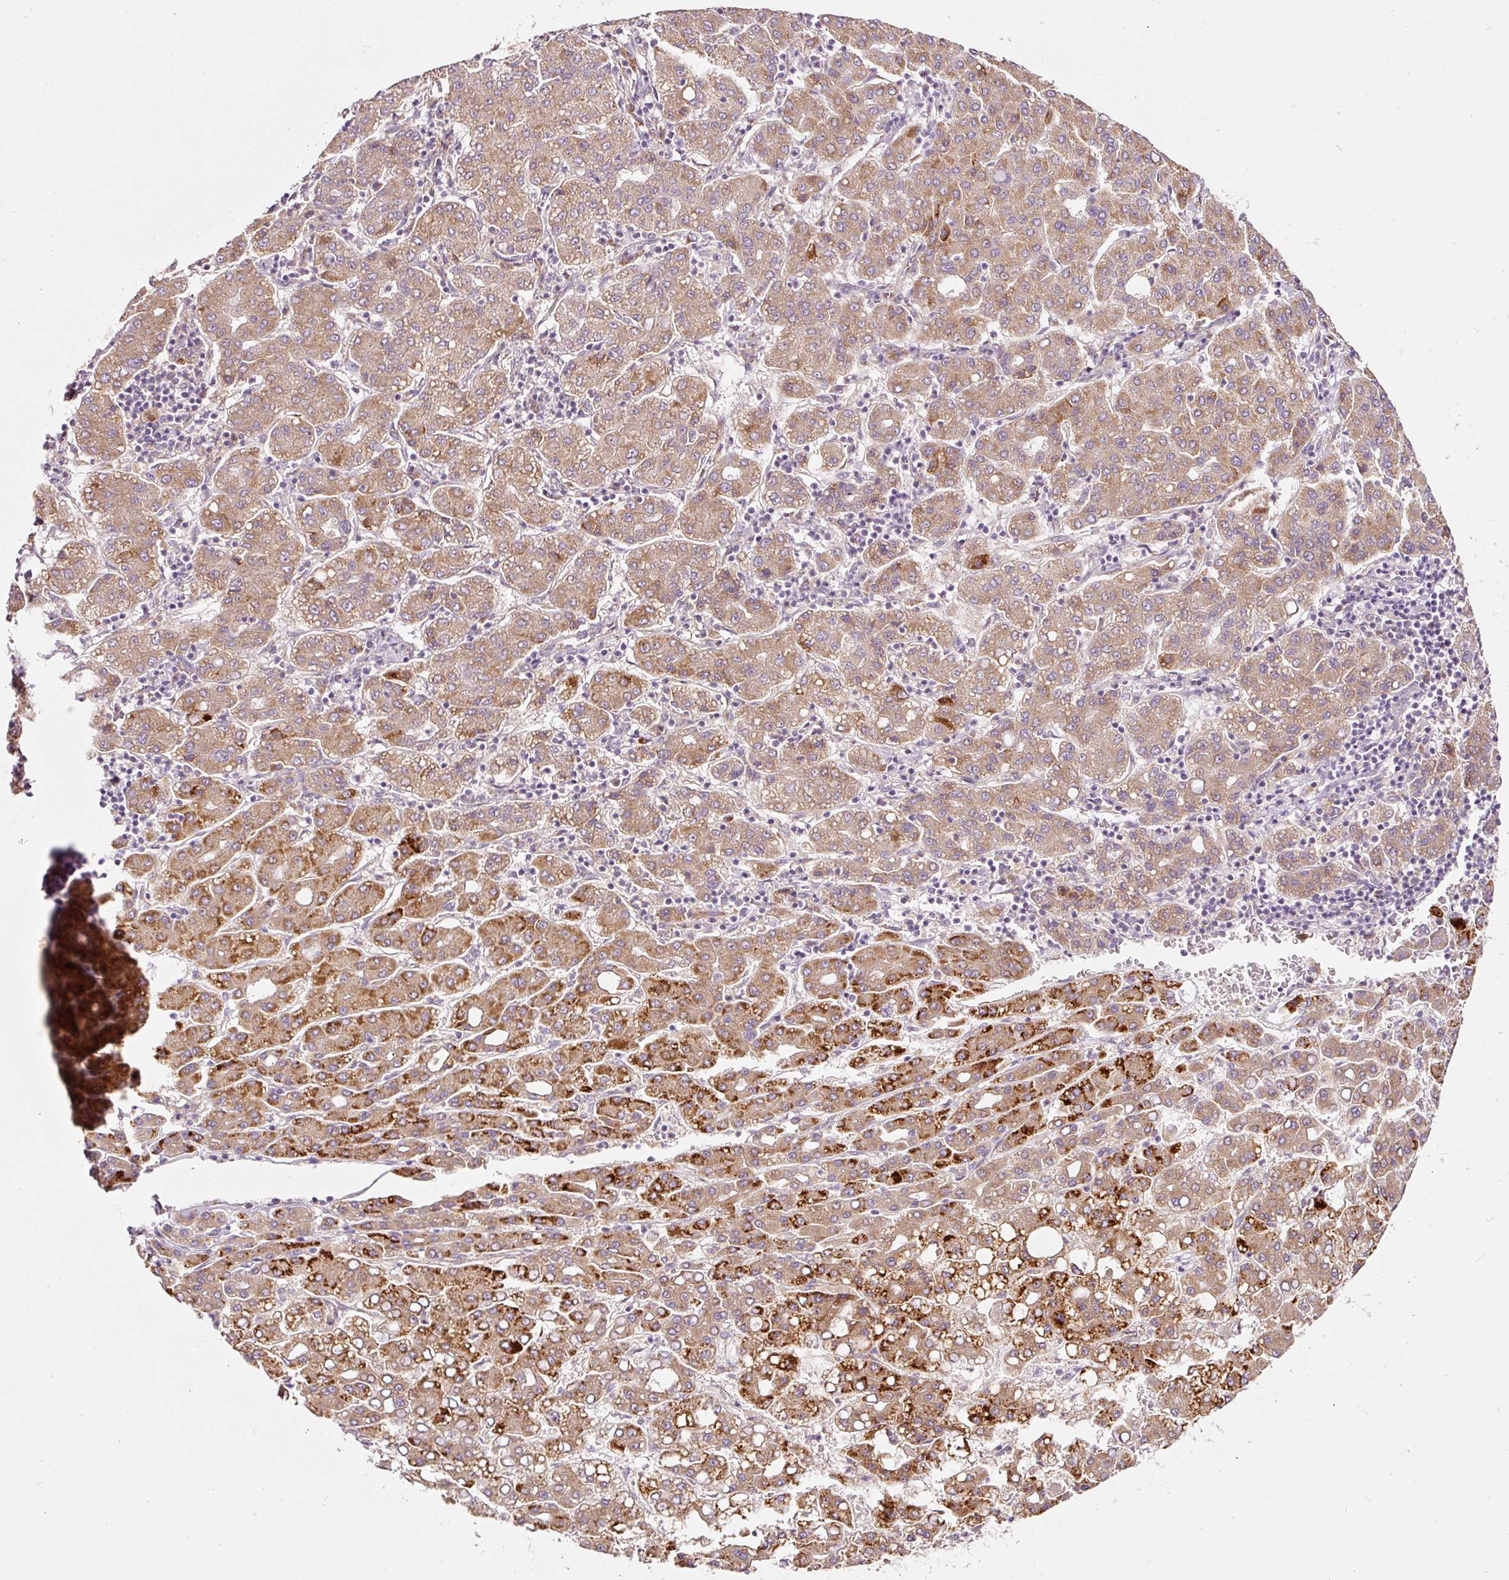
{"staining": {"intensity": "strong", "quantity": ">75%", "location": "cytoplasmic/membranous"}, "tissue": "liver cancer", "cell_type": "Tumor cells", "image_type": "cancer", "snomed": [{"axis": "morphology", "description": "Carcinoma, Hepatocellular, NOS"}, {"axis": "topography", "description": "Liver"}], "caption": "This image exhibits liver cancer stained with immunohistochemistry (IHC) to label a protein in brown. The cytoplasmic/membranous of tumor cells show strong positivity for the protein. Nuclei are counter-stained blue.", "gene": "RSPO2", "patient": {"sex": "male", "age": 65}}